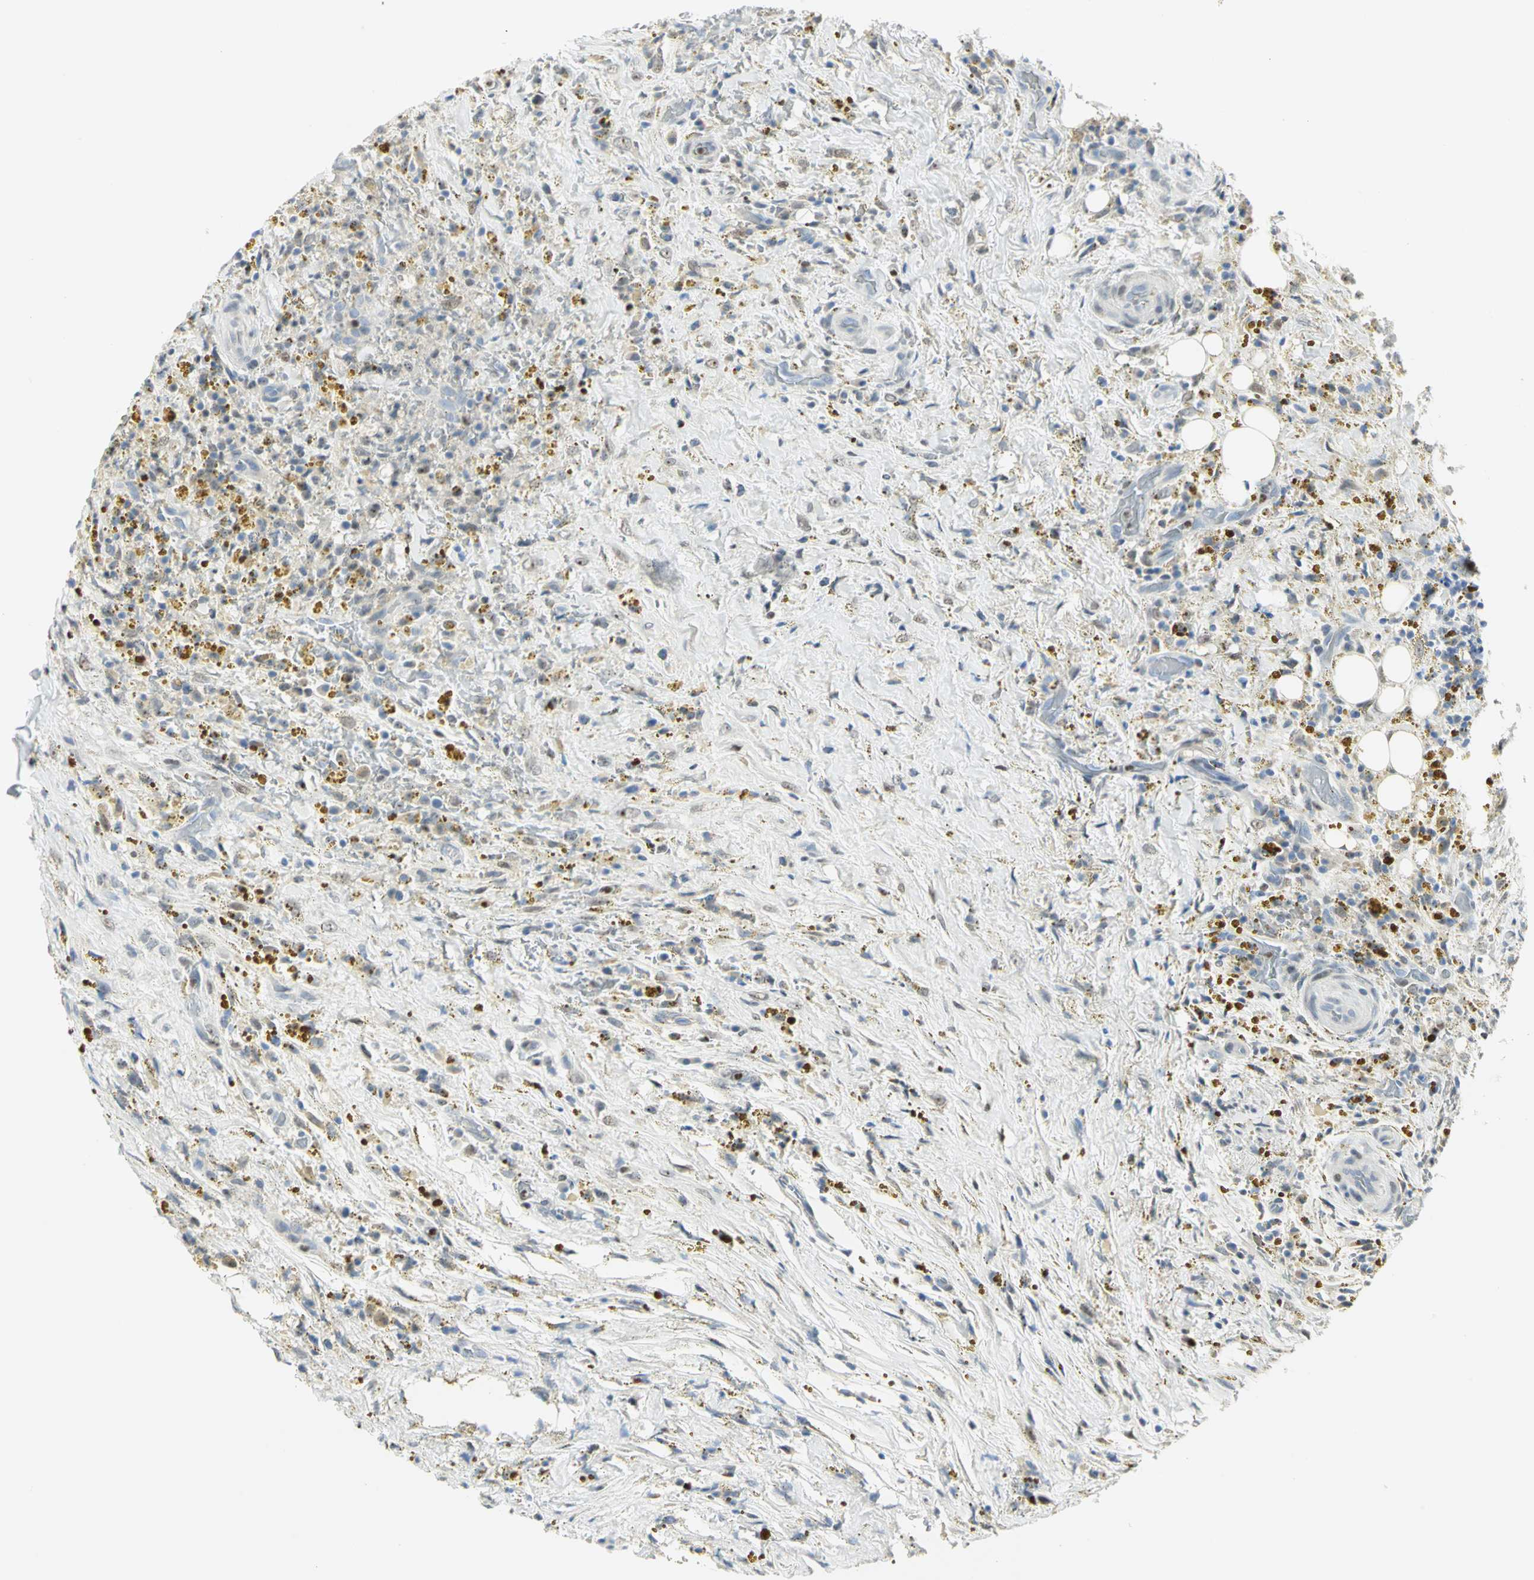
{"staining": {"intensity": "weak", "quantity": "<25%", "location": "nuclear"}, "tissue": "thyroid cancer", "cell_type": "Tumor cells", "image_type": "cancer", "snomed": [{"axis": "morphology", "description": "Papillary adenocarcinoma, NOS"}, {"axis": "topography", "description": "Thyroid gland"}], "caption": "Immunohistochemistry (IHC) photomicrograph of neoplastic tissue: papillary adenocarcinoma (thyroid) stained with DAB (3,3'-diaminobenzidine) demonstrates no significant protein staining in tumor cells.", "gene": "BCL6", "patient": {"sex": "male", "age": 77}}